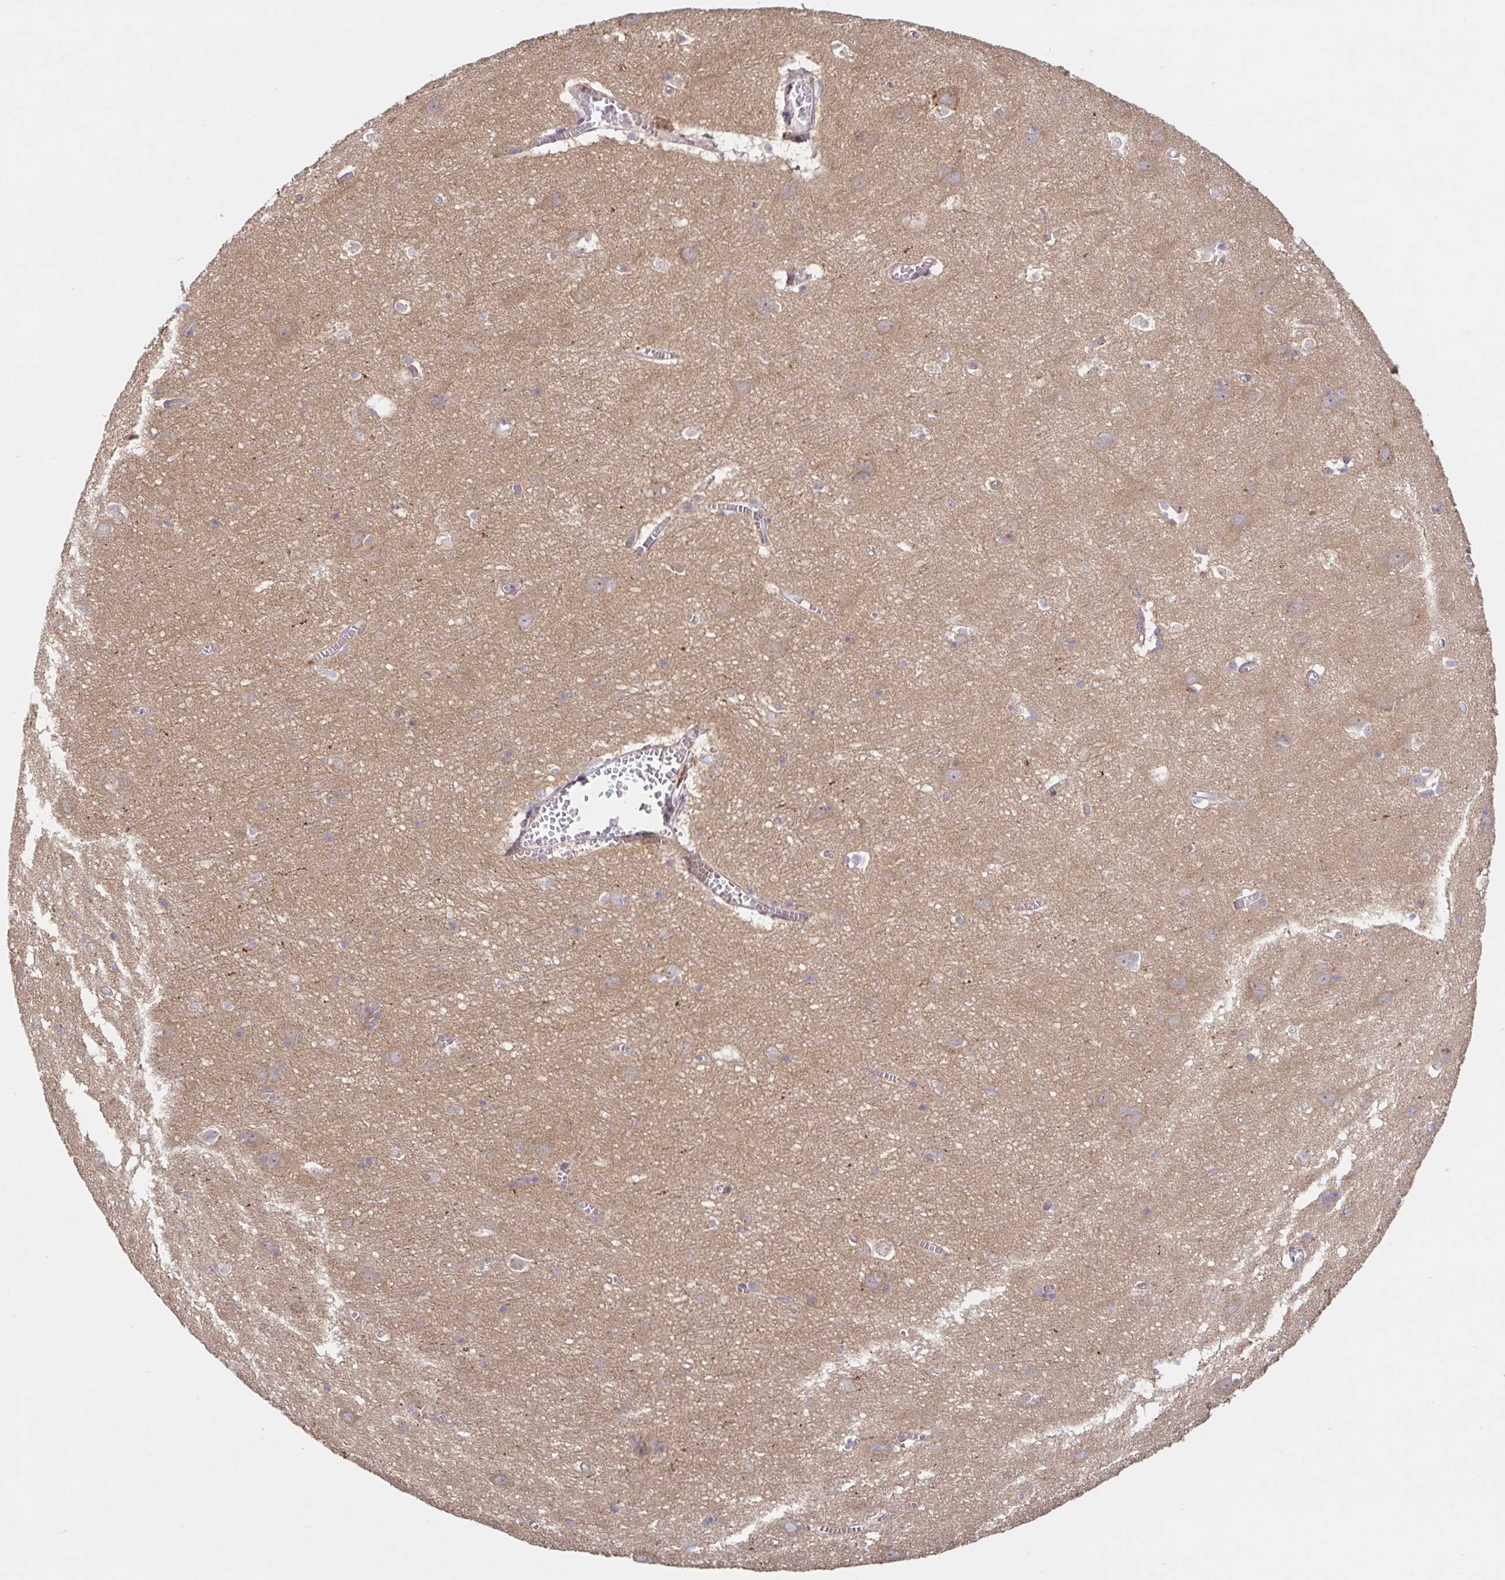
{"staining": {"intensity": "weak", "quantity": "25%-75%", "location": "cytoplasmic/membranous"}, "tissue": "cerebral cortex", "cell_type": "Endothelial cells", "image_type": "normal", "snomed": [{"axis": "morphology", "description": "Normal tissue, NOS"}, {"axis": "topography", "description": "Cerebral cortex"}], "caption": "Protein staining of normal cerebral cortex displays weak cytoplasmic/membranous expression in about 25%-75% of endothelial cells.", "gene": "AACS", "patient": {"sex": "male", "age": 70}}